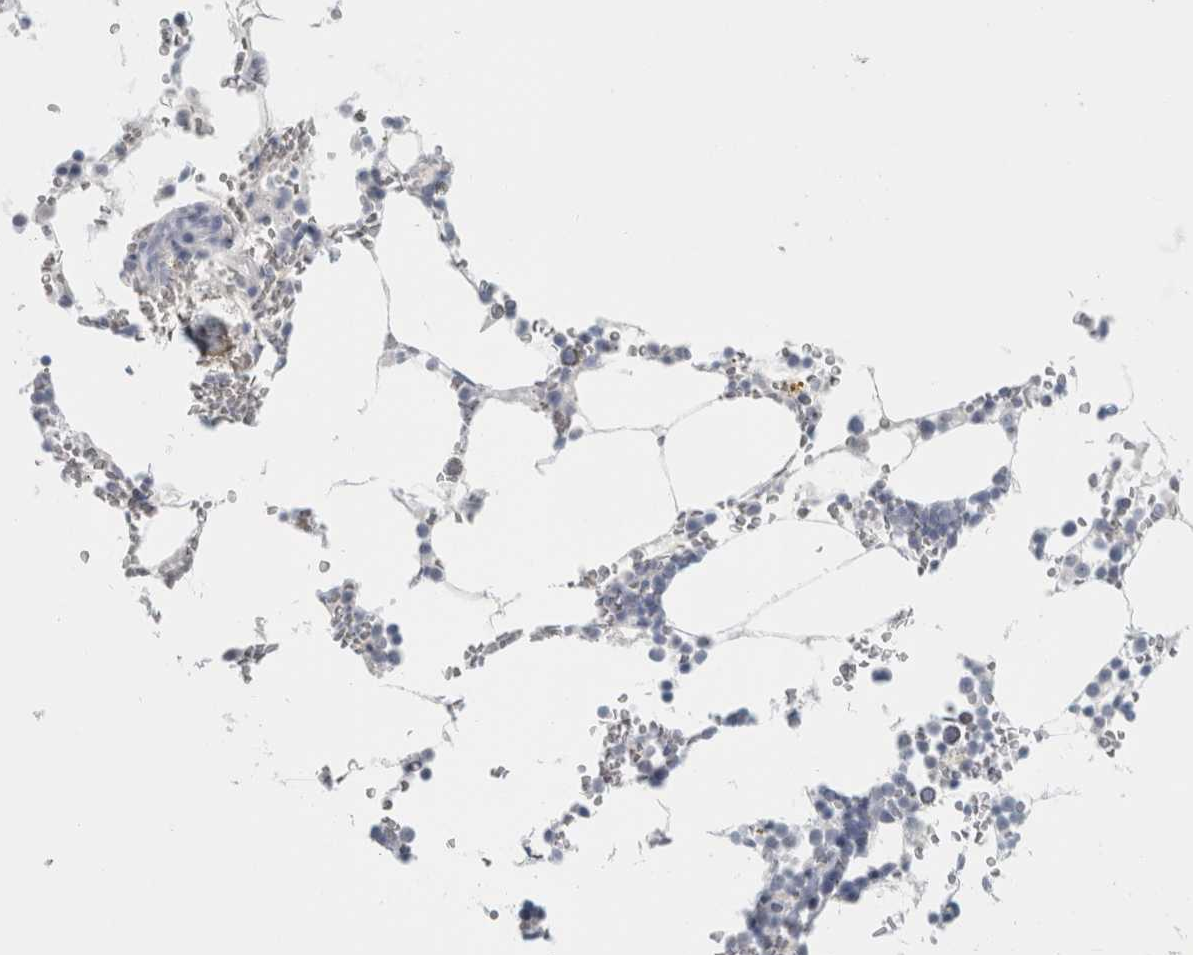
{"staining": {"intensity": "negative", "quantity": "none", "location": "none"}, "tissue": "bone marrow", "cell_type": "Hematopoietic cells", "image_type": "normal", "snomed": [{"axis": "morphology", "description": "Normal tissue, NOS"}, {"axis": "topography", "description": "Bone marrow"}], "caption": "A photomicrograph of bone marrow stained for a protein displays no brown staining in hematopoietic cells. The staining is performed using DAB (3,3'-diaminobenzidine) brown chromogen with nuclei counter-stained in using hematoxylin.", "gene": "SLC28A3", "patient": {"sex": "male", "age": 70}}